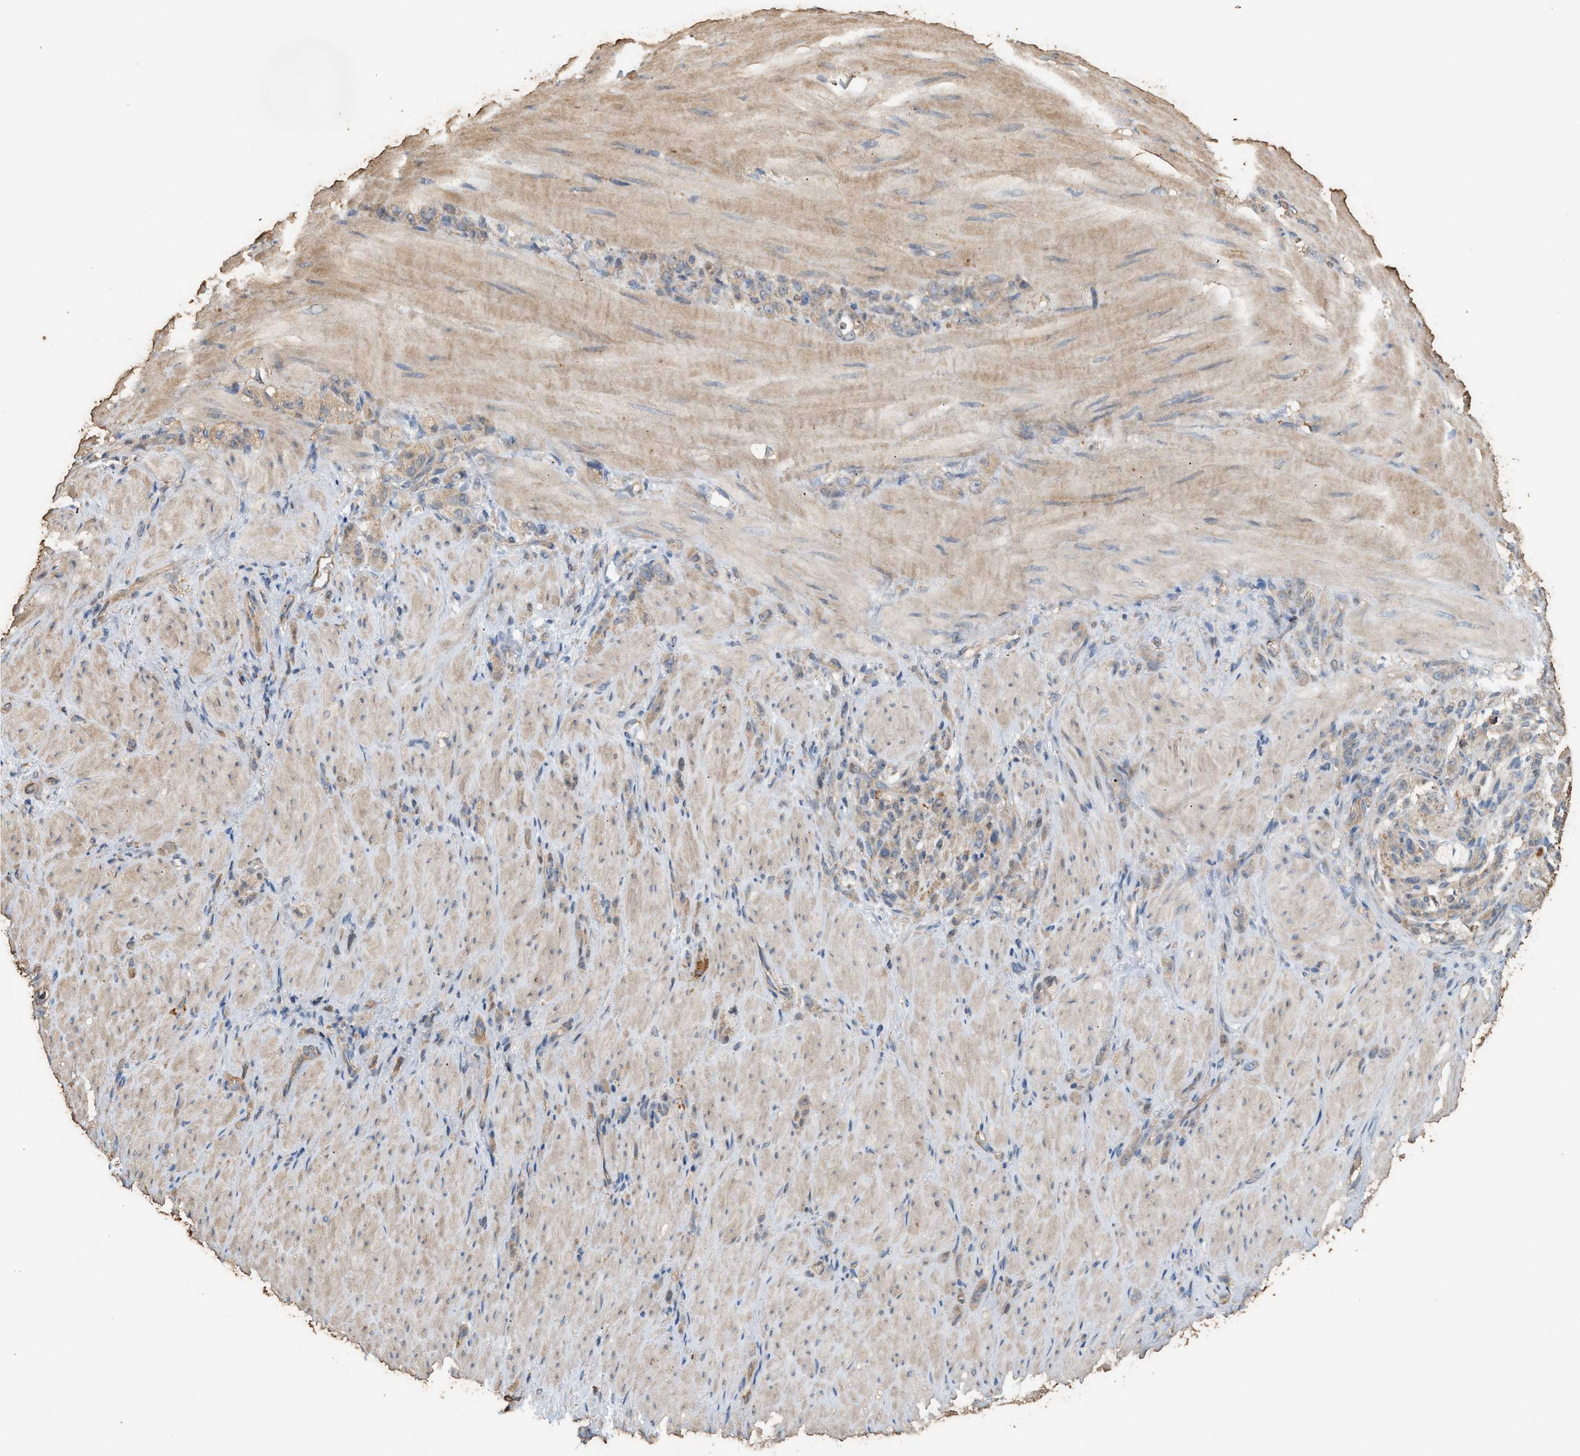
{"staining": {"intensity": "weak", "quantity": "25%-75%", "location": "cytoplasmic/membranous"}, "tissue": "stomach cancer", "cell_type": "Tumor cells", "image_type": "cancer", "snomed": [{"axis": "morphology", "description": "Normal tissue, NOS"}, {"axis": "morphology", "description": "Adenocarcinoma, NOS"}, {"axis": "topography", "description": "Stomach"}], "caption": "Human stomach cancer stained with a brown dye demonstrates weak cytoplasmic/membranous positive positivity in approximately 25%-75% of tumor cells.", "gene": "DCAF7", "patient": {"sex": "male", "age": 82}}